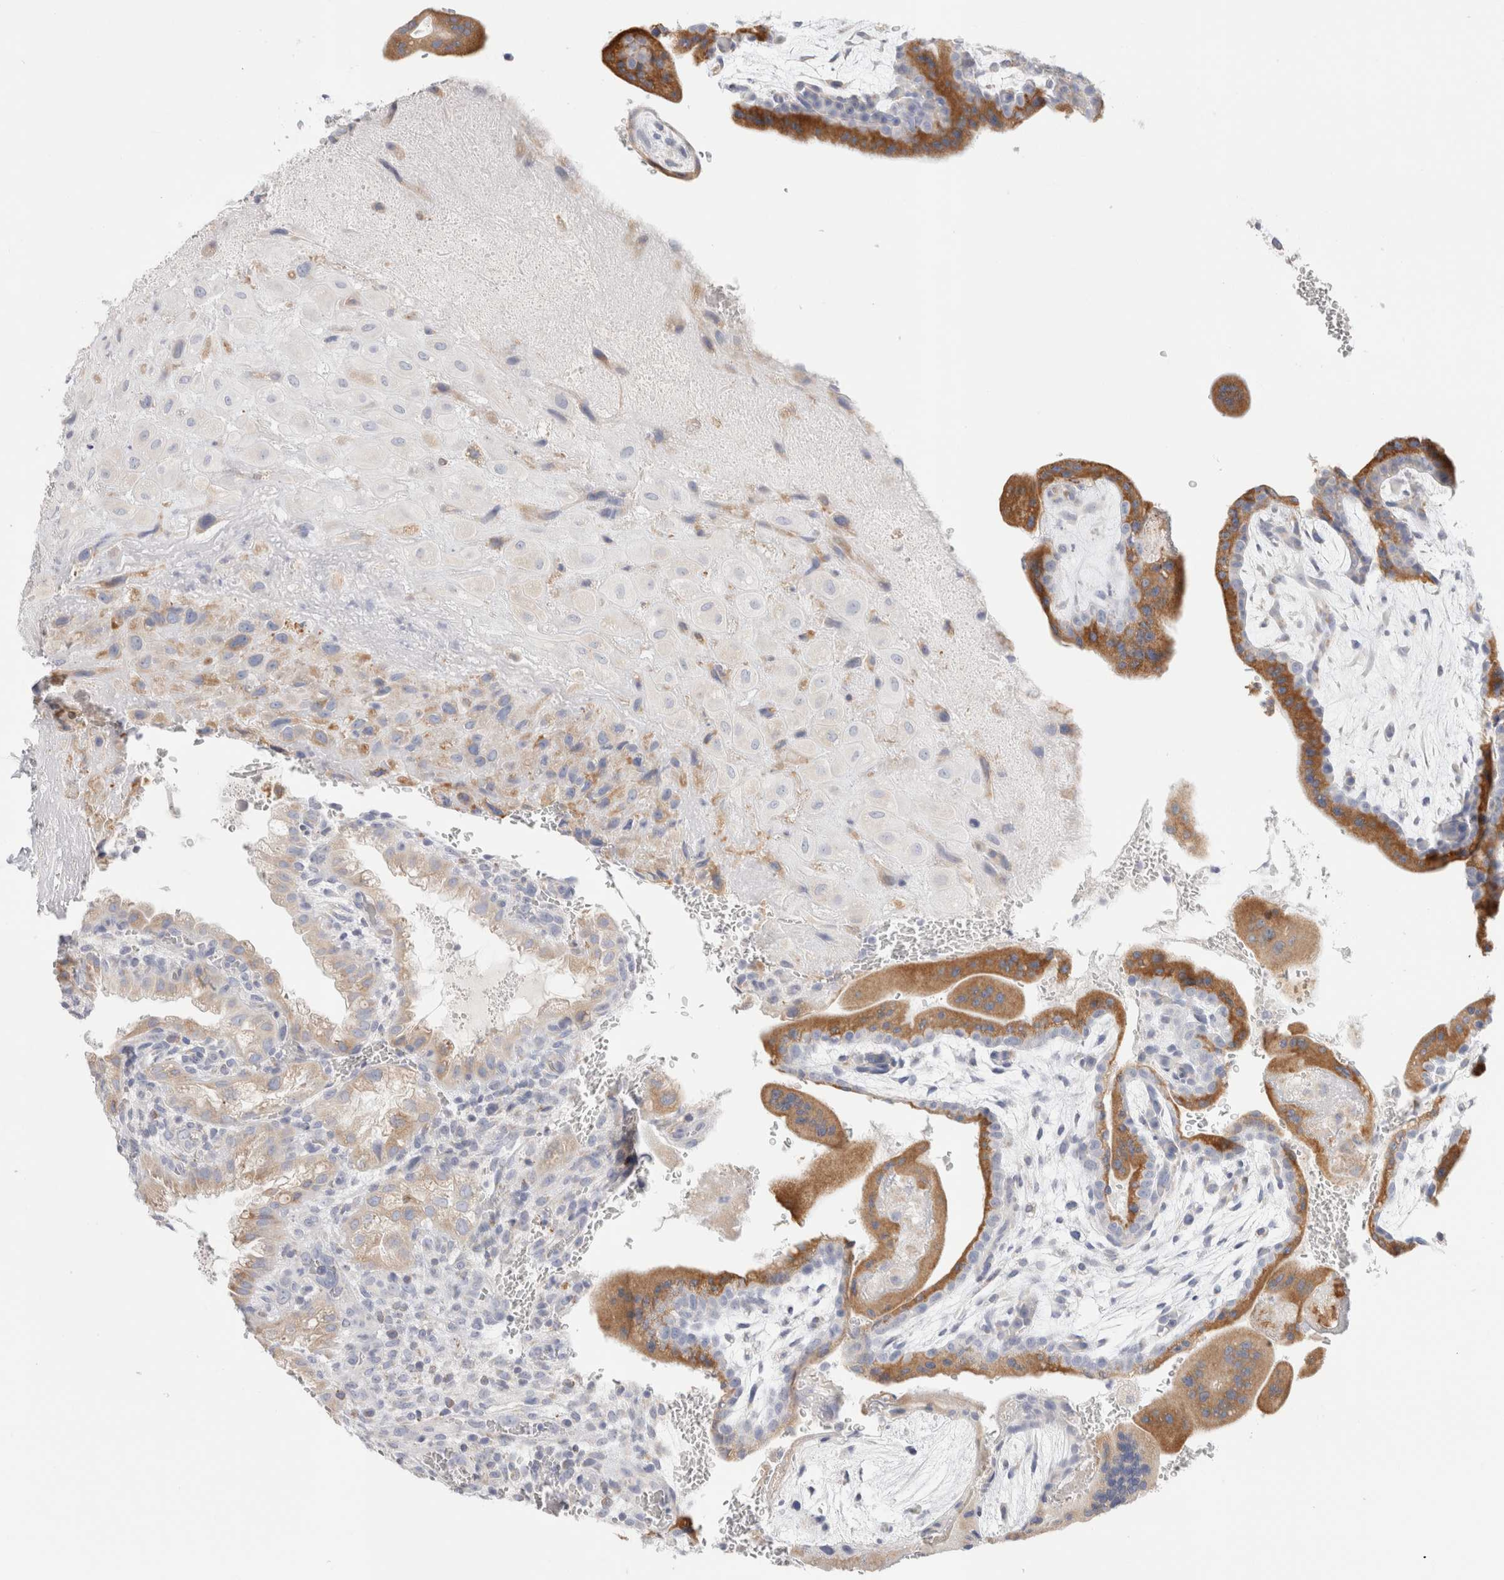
{"staining": {"intensity": "weak", "quantity": "<25%", "location": "cytoplasmic/membranous"}, "tissue": "placenta", "cell_type": "Decidual cells", "image_type": "normal", "snomed": [{"axis": "morphology", "description": "Normal tissue, NOS"}, {"axis": "topography", "description": "Placenta"}], "caption": "Immunohistochemistry (IHC) photomicrograph of unremarkable placenta: placenta stained with DAB exhibits no significant protein positivity in decidual cells.", "gene": "CSK", "patient": {"sex": "female", "age": 35}}